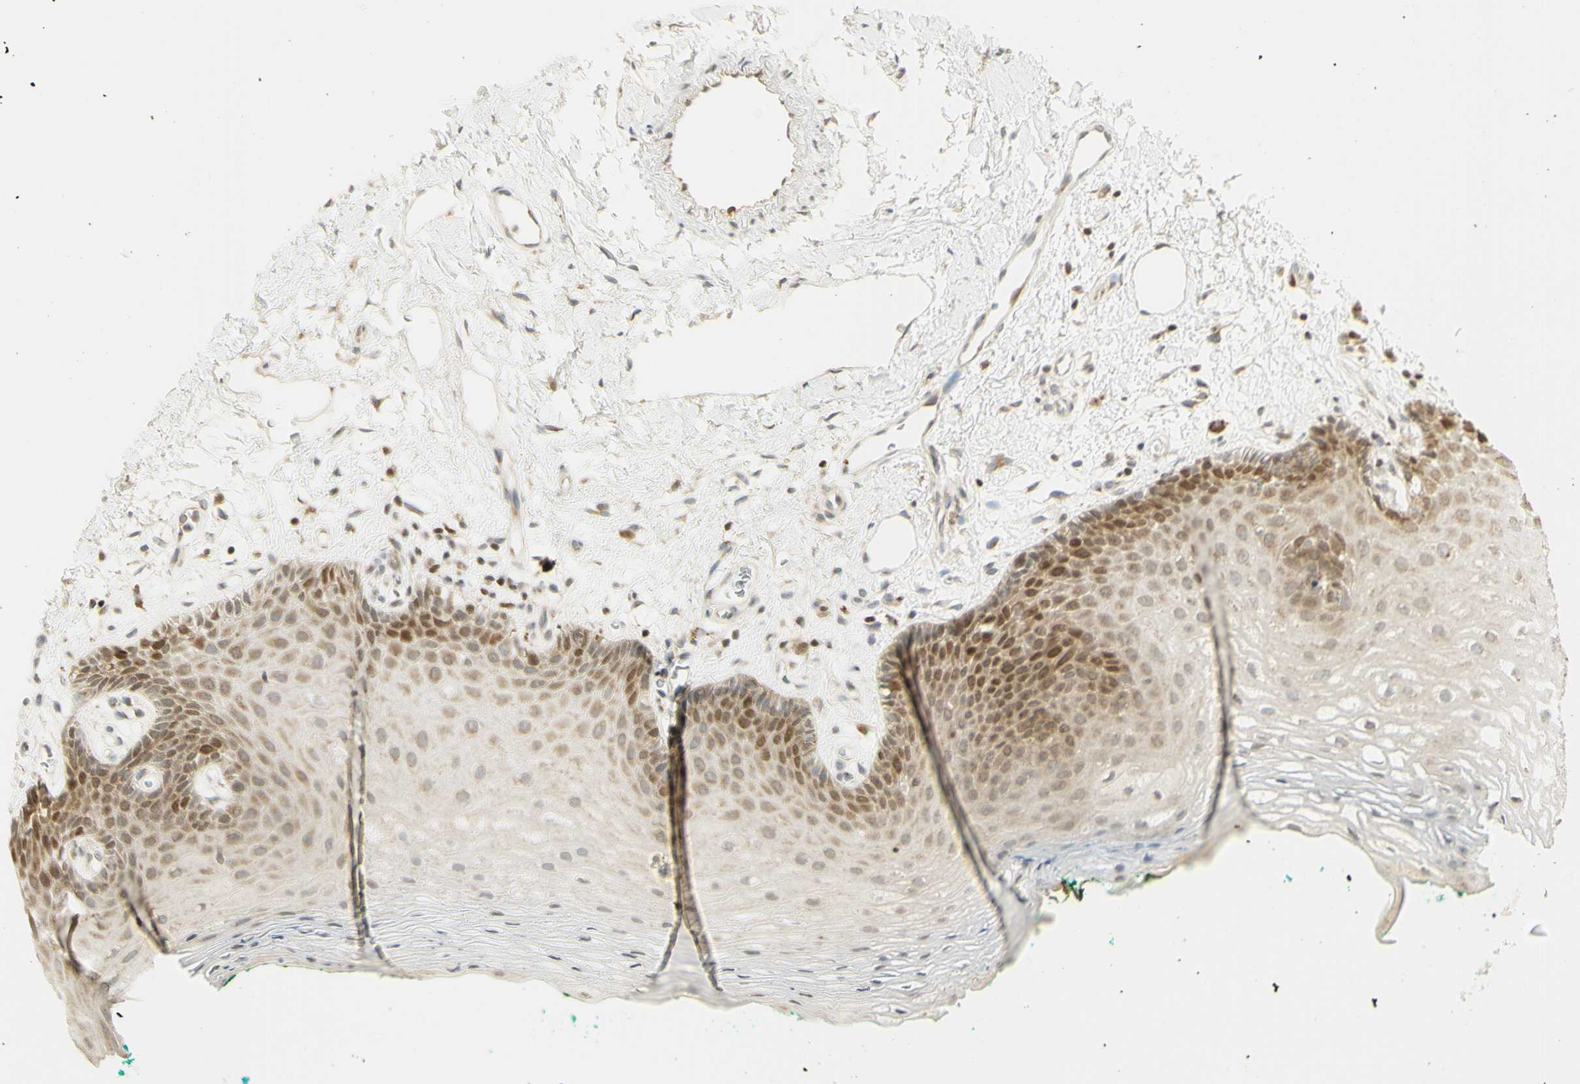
{"staining": {"intensity": "moderate", "quantity": ">75%", "location": "cytoplasmic/membranous,nuclear"}, "tissue": "oral mucosa", "cell_type": "Squamous epithelial cells", "image_type": "normal", "snomed": [{"axis": "morphology", "description": "Normal tissue, NOS"}, {"axis": "topography", "description": "Skeletal muscle"}, {"axis": "topography", "description": "Oral tissue"}, {"axis": "topography", "description": "Peripheral nerve tissue"}], "caption": "Moderate cytoplasmic/membranous,nuclear protein positivity is seen in approximately >75% of squamous epithelial cells in oral mucosa. (DAB = brown stain, brightfield microscopy at high magnification).", "gene": "KIF11", "patient": {"sex": "female", "age": 84}}